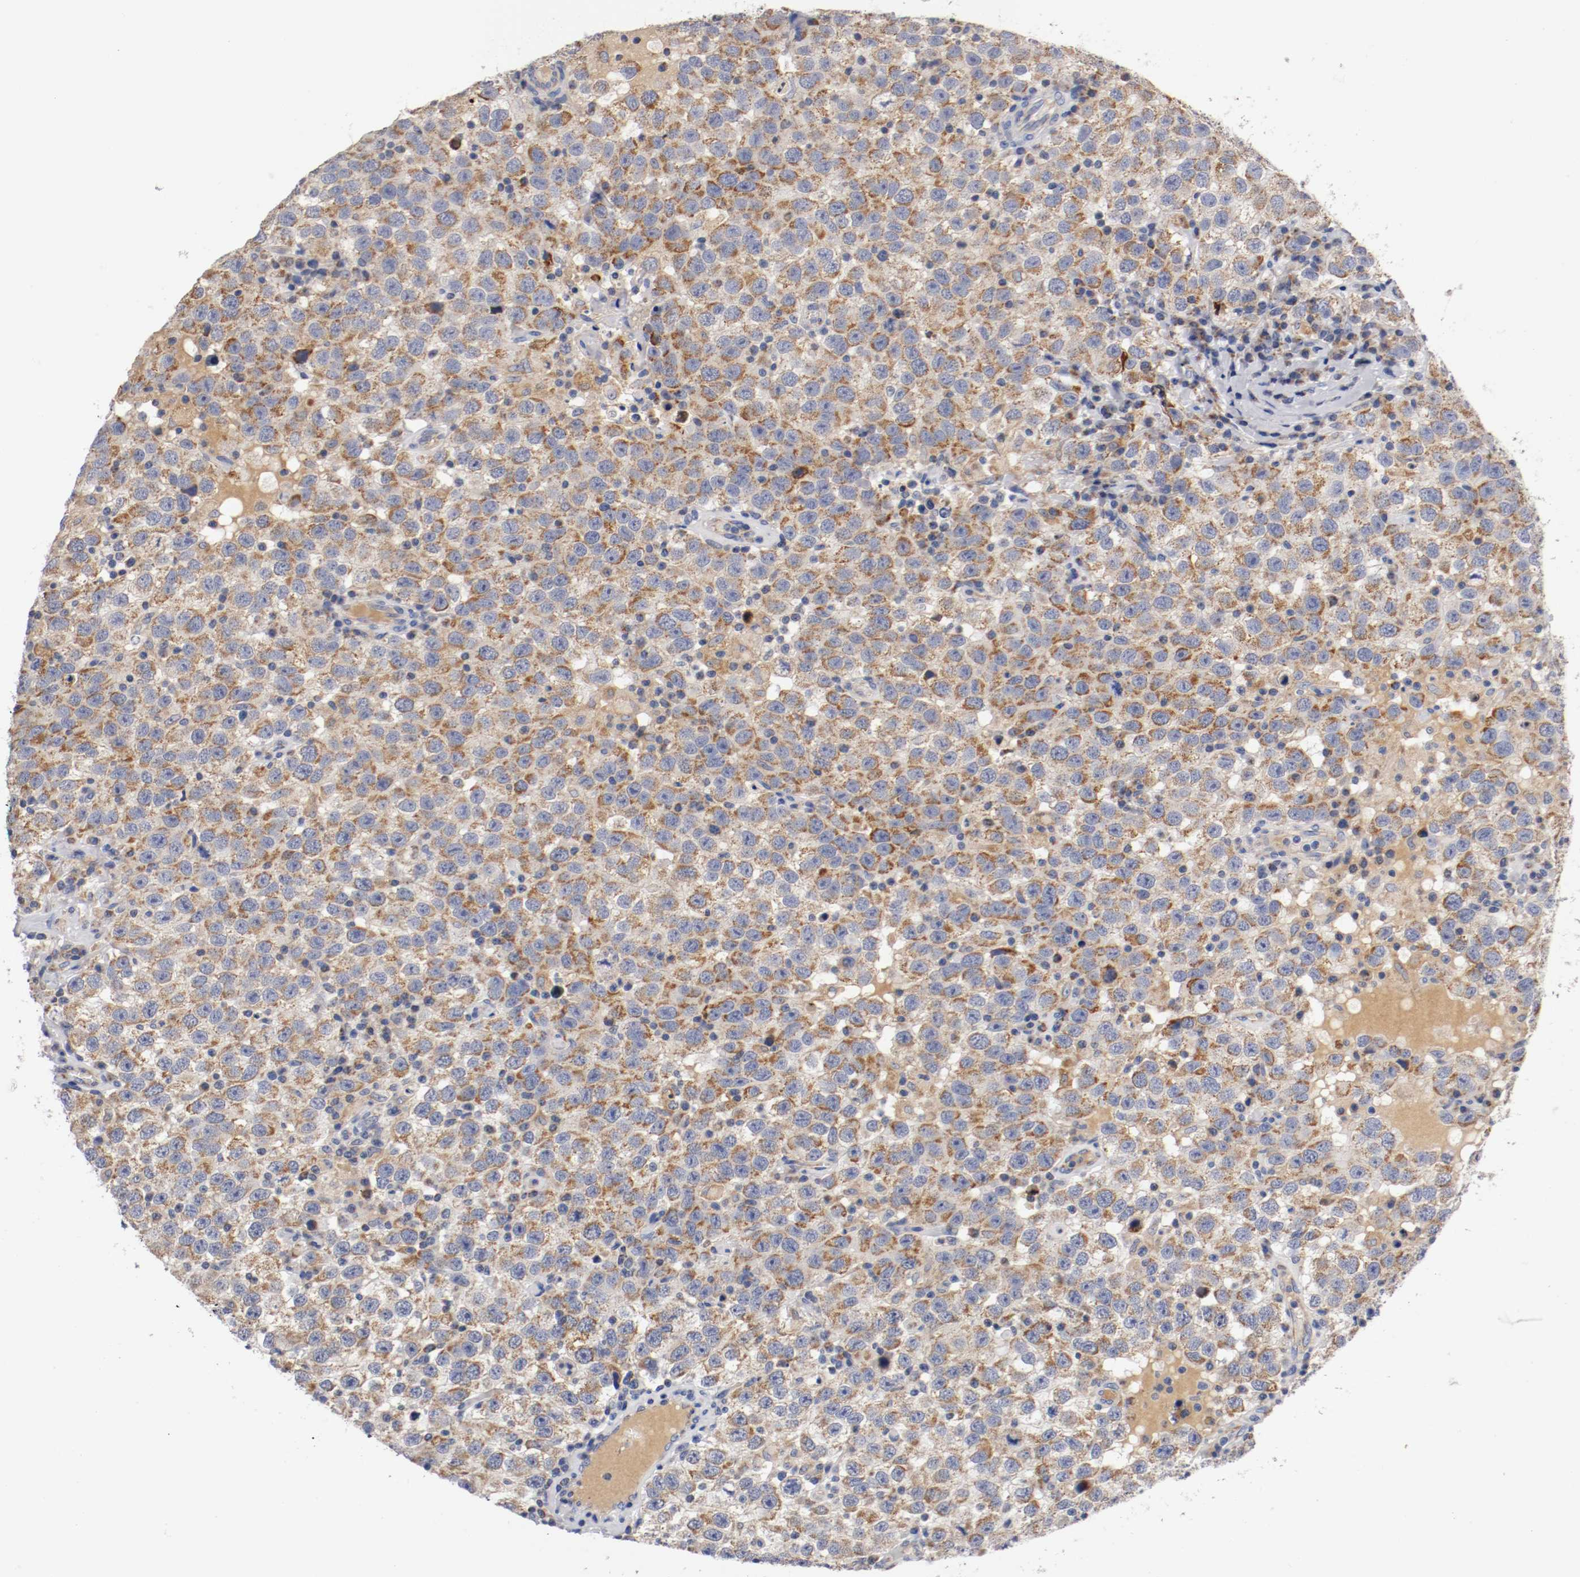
{"staining": {"intensity": "moderate", "quantity": "25%-75%", "location": "cytoplasmic/membranous"}, "tissue": "testis cancer", "cell_type": "Tumor cells", "image_type": "cancer", "snomed": [{"axis": "morphology", "description": "Seminoma, NOS"}, {"axis": "topography", "description": "Testis"}], "caption": "High-magnification brightfield microscopy of testis cancer stained with DAB (3,3'-diaminobenzidine) (brown) and counterstained with hematoxylin (blue). tumor cells exhibit moderate cytoplasmic/membranous positivity is identified in approximately25%-75% of cells. (DAB IHC with brightfield microscopy, high magnification).", "gene": "PCSK6", "patient": {"sex": "male", "age": 41}}